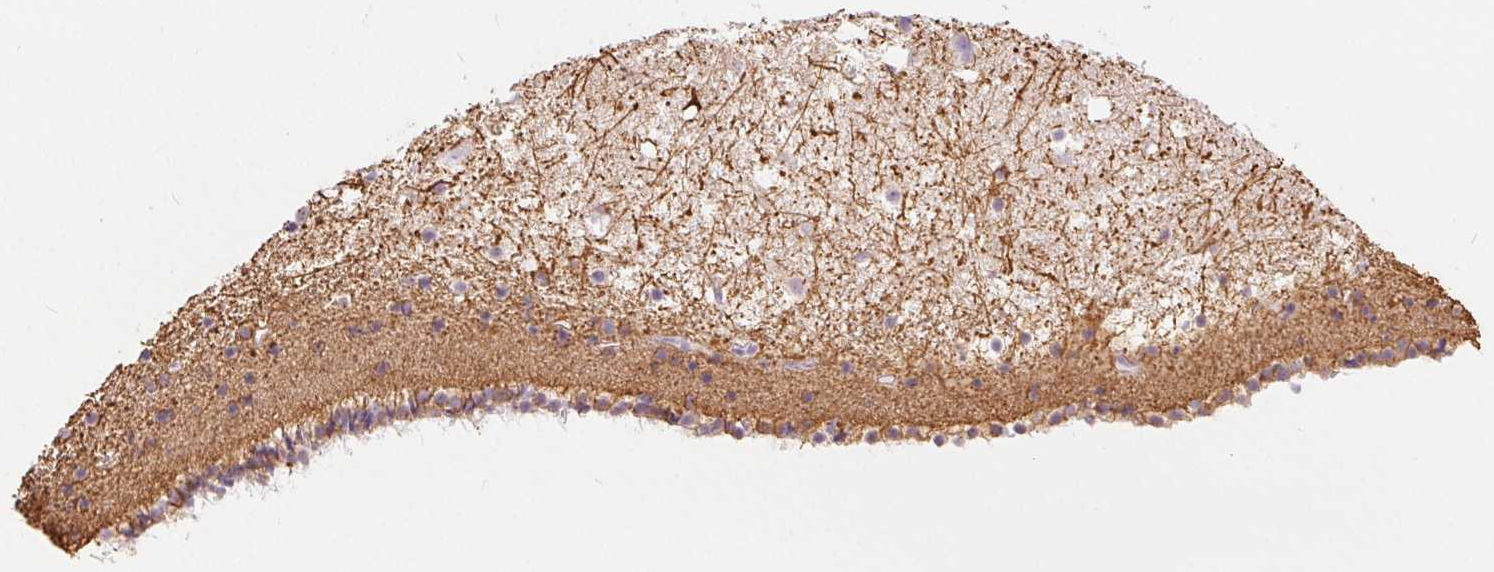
{"staining": {"intensity": "moderate", "quantity": "<25%", "location": "cytoplasmic/membranous"}, "tissue": "caudate", "cell_type": "Glial cells", "image_type": "normal", "snomed": [{"axis": "morphology", "description": "Normal tissue, NOS"}, {"axis": "topography", "description": "Lateral ventricle wall"}], "caption": "Immunohistochemistry (IHC) micrograph of unremarkable human caudate stained for a protein (brown), which exhibits low levels of moderate cytoplasmic/membranous staining in about <25% of glial cells.", "gene": "GFAP", "patient": {"sex": "female", "age": 71}}